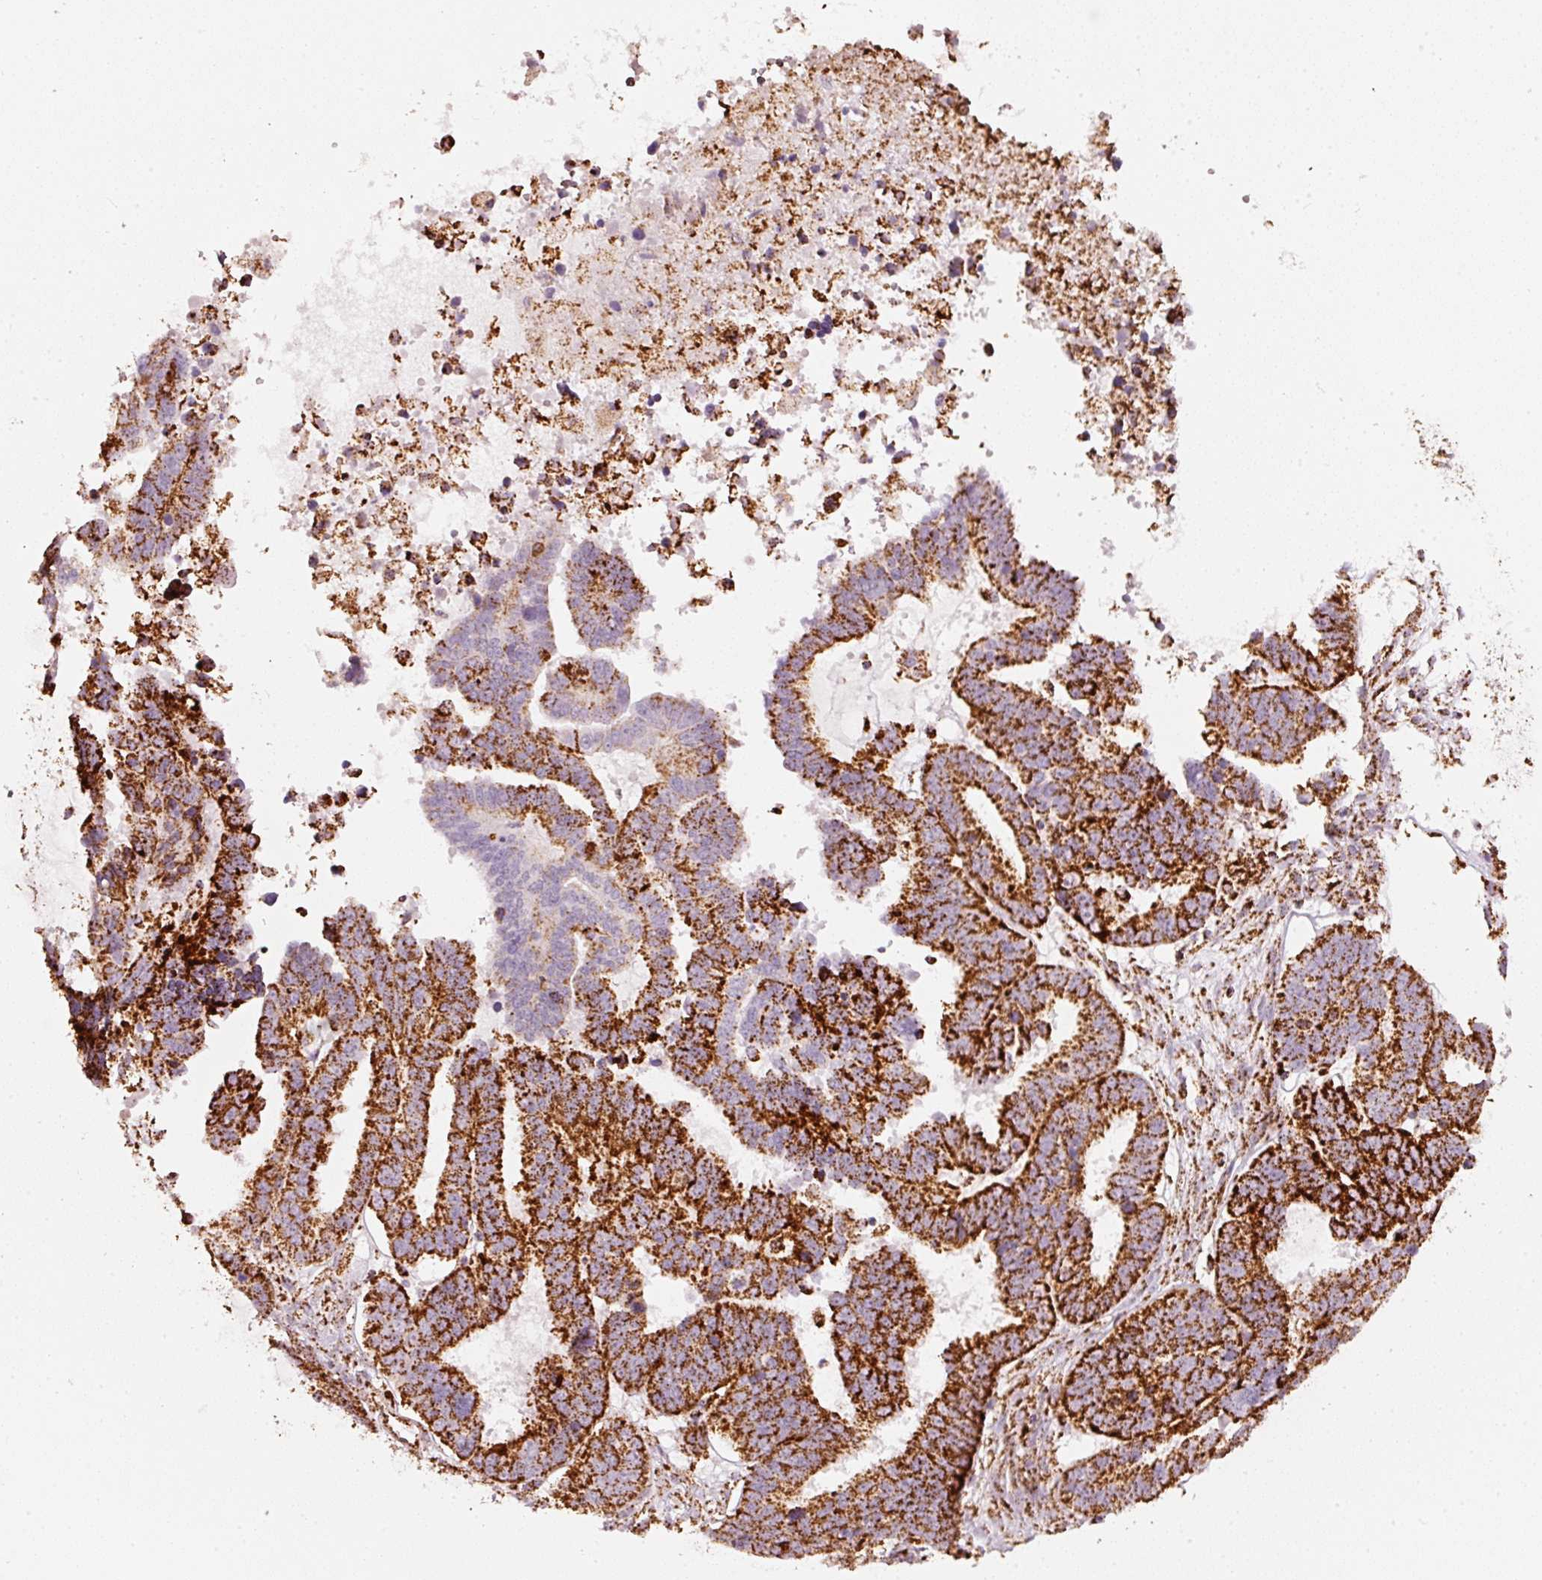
{"staining": {"intensity": "strong", "quantity": ">75%", "location": "cytoplasmic/membranous"}, "tissue": "ovarian cancer", "cell_type": "Tumor cells", "image_type": "cancer", "snomed": [{"axis": "morphology", "description": "Carcinoma, endometroid"}, {"axis": "morphology", "description": "Cystadenocarcinoma, serous, NOS"}, {"axis": "topography", "description": "Ovary"}], "caption": "Ovarian endometroid carcinoma stained for a protein (brown) reveals strong cytoplasmic/membranous positive expression in about >75% of tumor cells.", "gene": "UQCRC1", "patient": {"sex": "female", "age": 45}}